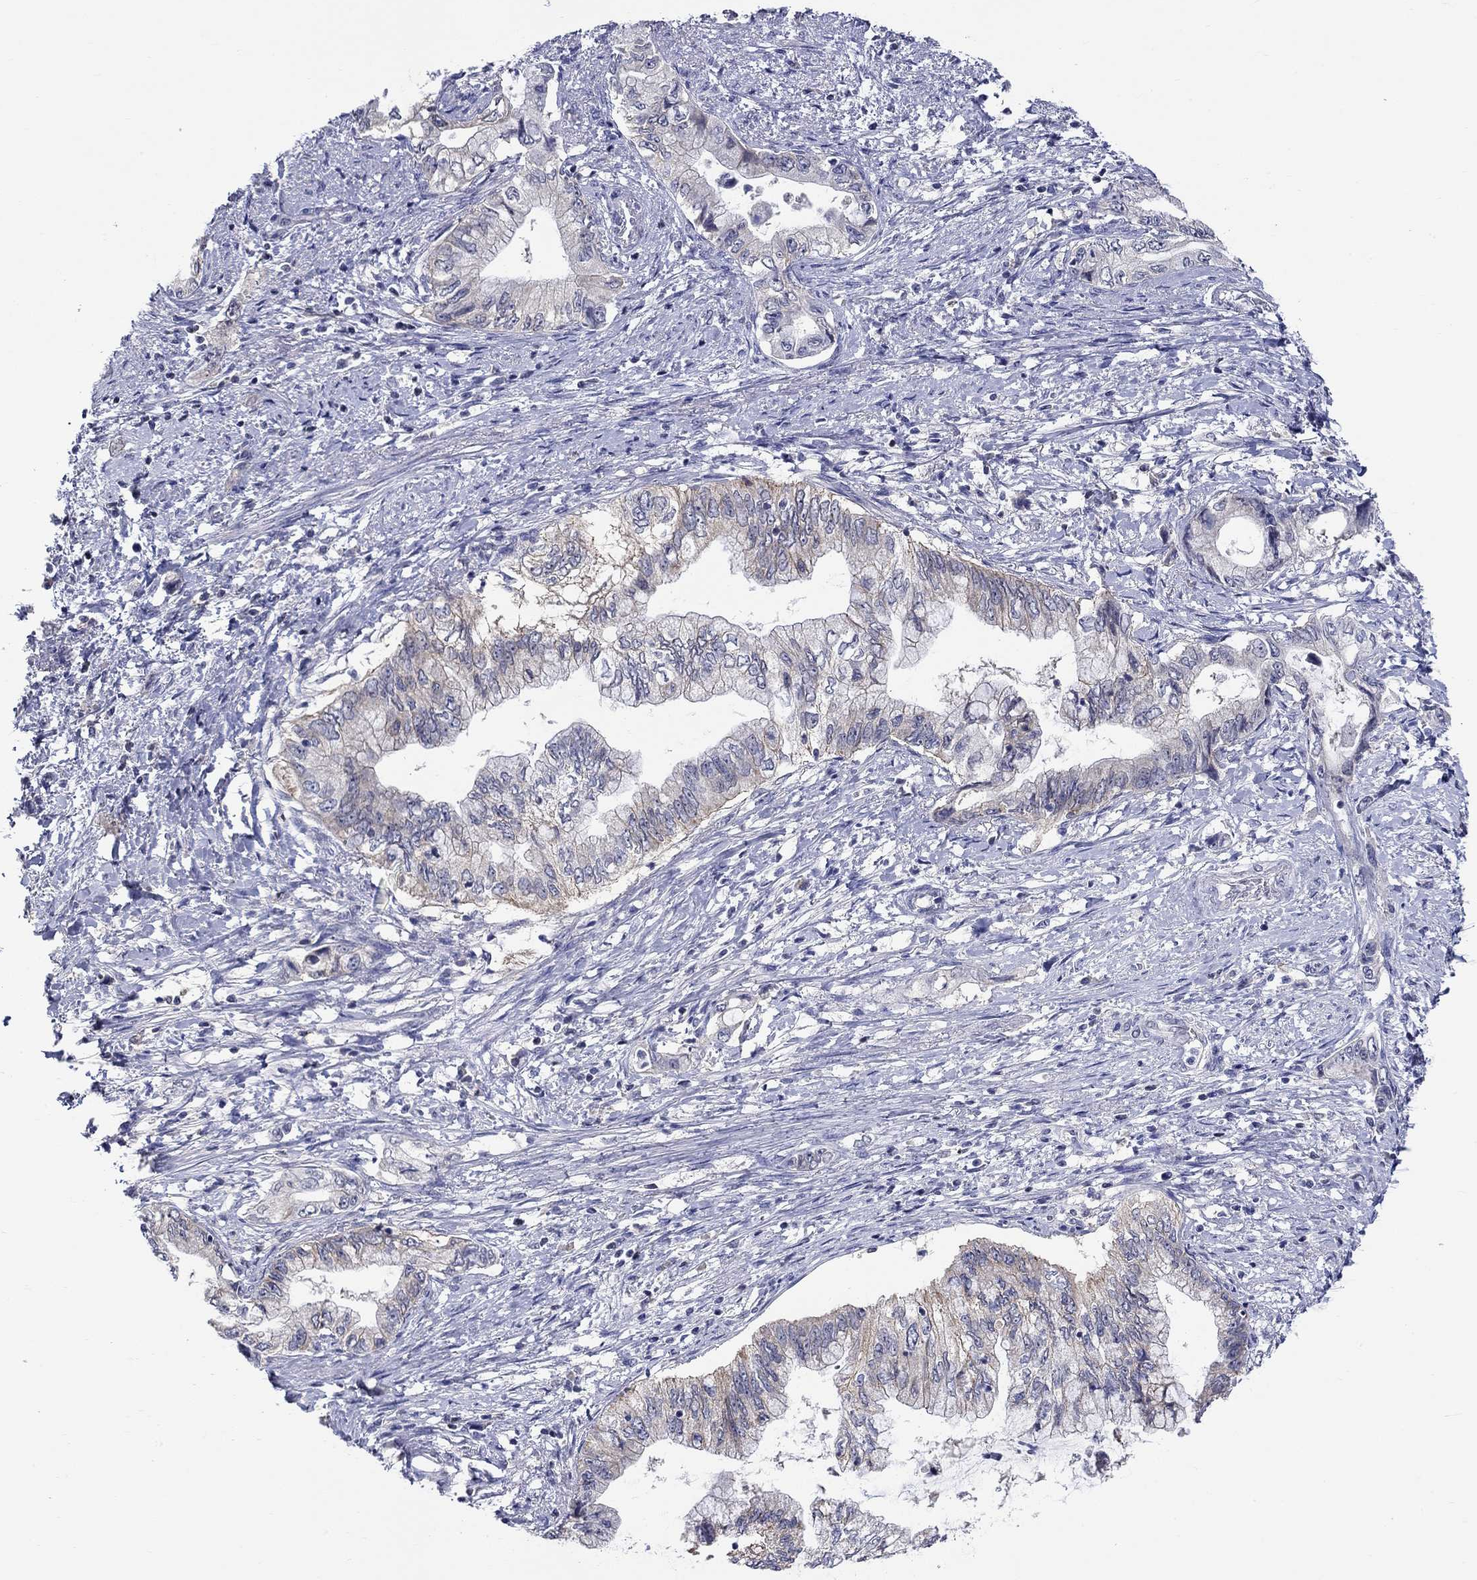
{"staining": {"intensity": "weak", "quantity": "<25%", "location": "cytoplasmic/membranous"}, "tissue": "pancreatic cancer", "cell_type": "Tumor cells", "image_type": "cancer", "snomed": [{"axis": "morphology", "description": "Adenocarcinoma, NOS"}, {"axis": "topography", "description": "Pancreas"}], "caption": "A histopathology image of pancreatic adenocarcinoma stained for a protein shows no brown staining in tumor cells.", "gene": "SLC30A3", "patient": {"sex": "female", "age": 73}}